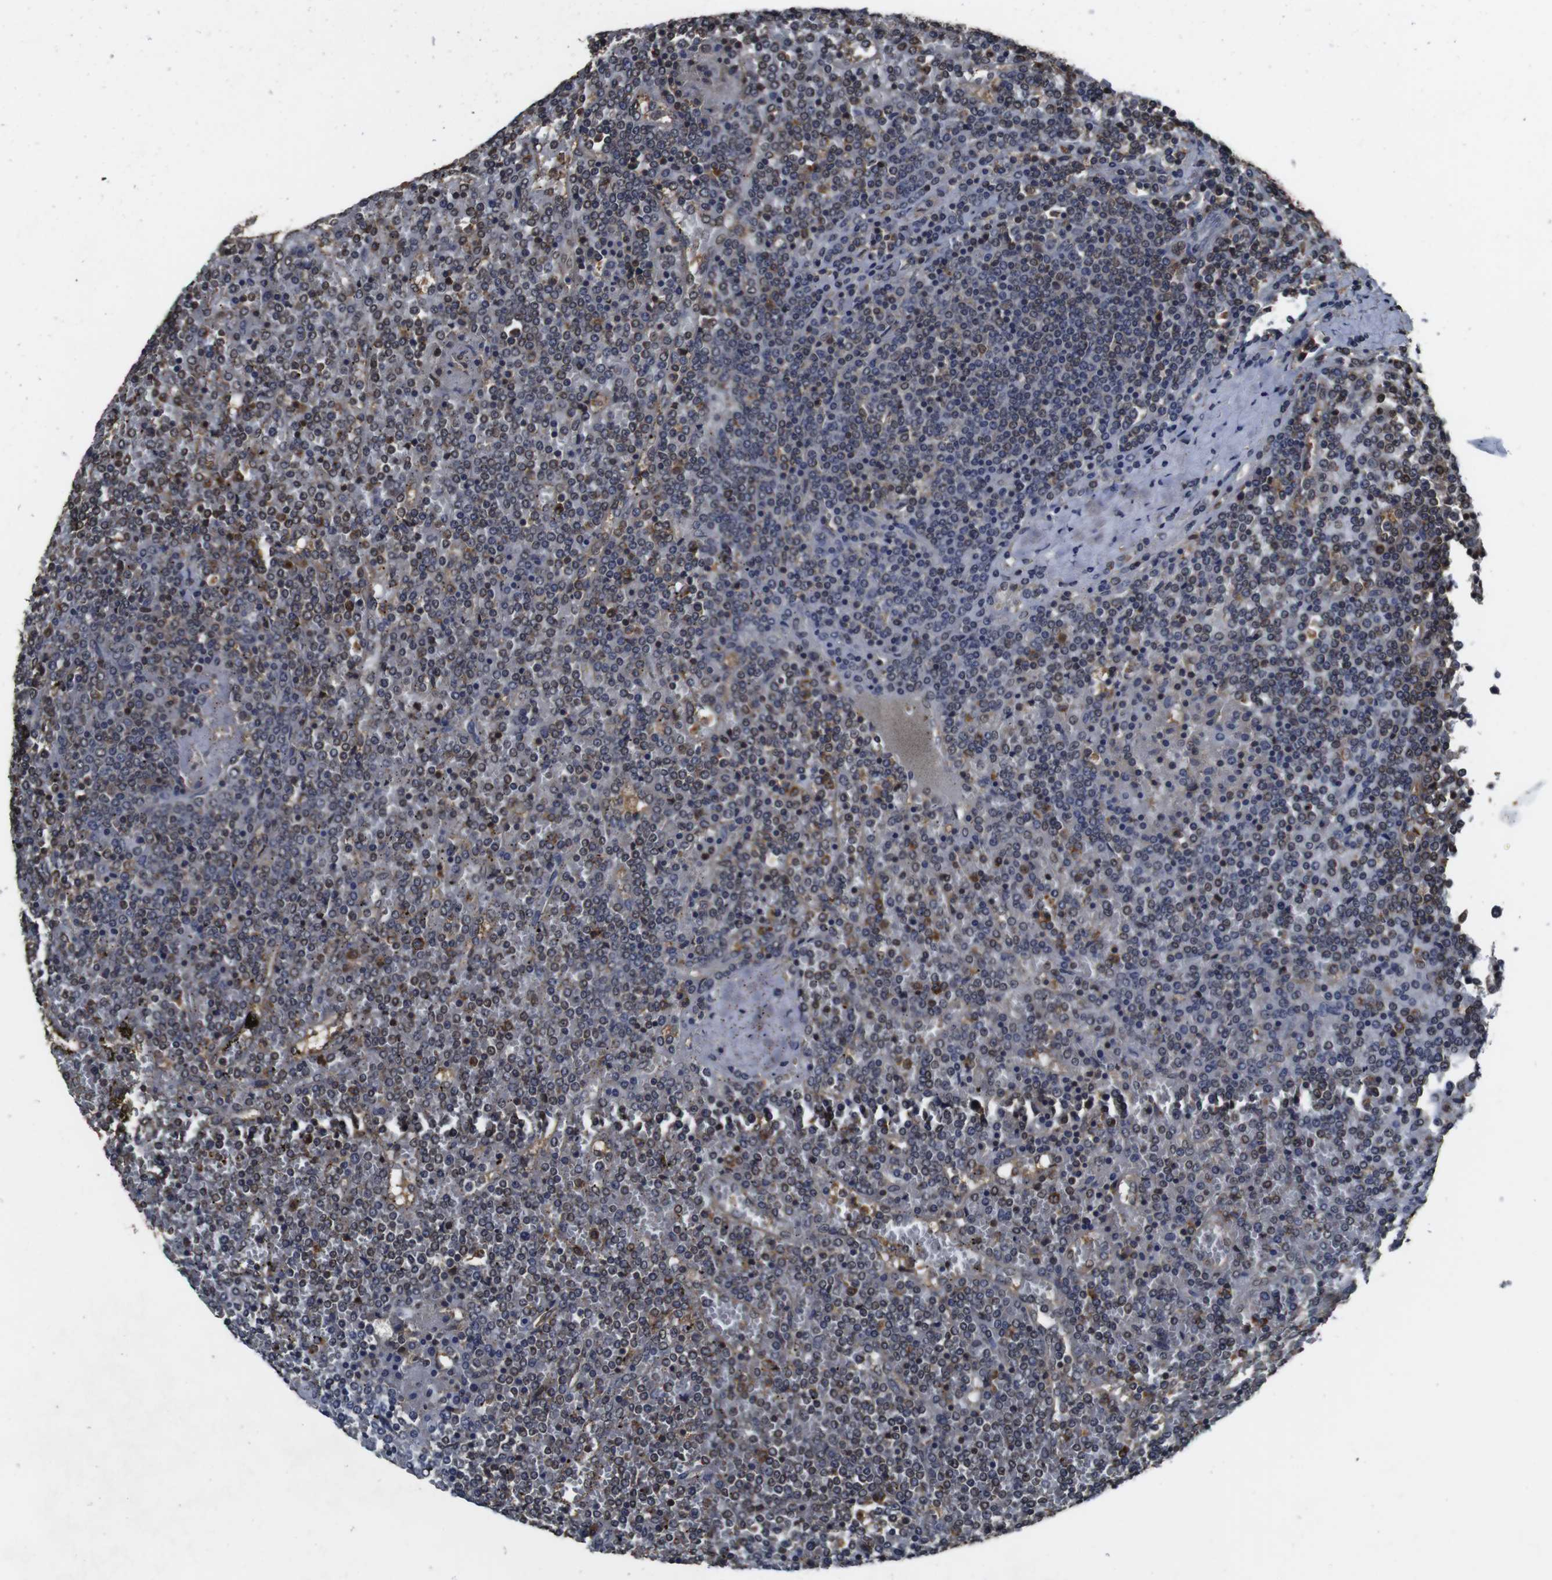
{"staining": {"intensity": "weak", "quantity": "<25%", "location": "cytoplasmic/membranous"}, "tissue": "lymphoma", "cell_type": "Tumor cells", "image_type": "cancer", "snomed": [{"axis": "morphology", "description": "Malignant lymphoma, non-Hodgkin's type, Low grade"}, {"axis": "topography", "description": "Spleen"}], "caption": "Immunohistochemistry histopathology image of lymphoma stained for a protein (brown), which demonstrates no staining in tumor cells.", "gene": "CXCL11", "patient": {"sex": "female", "age": 19}}